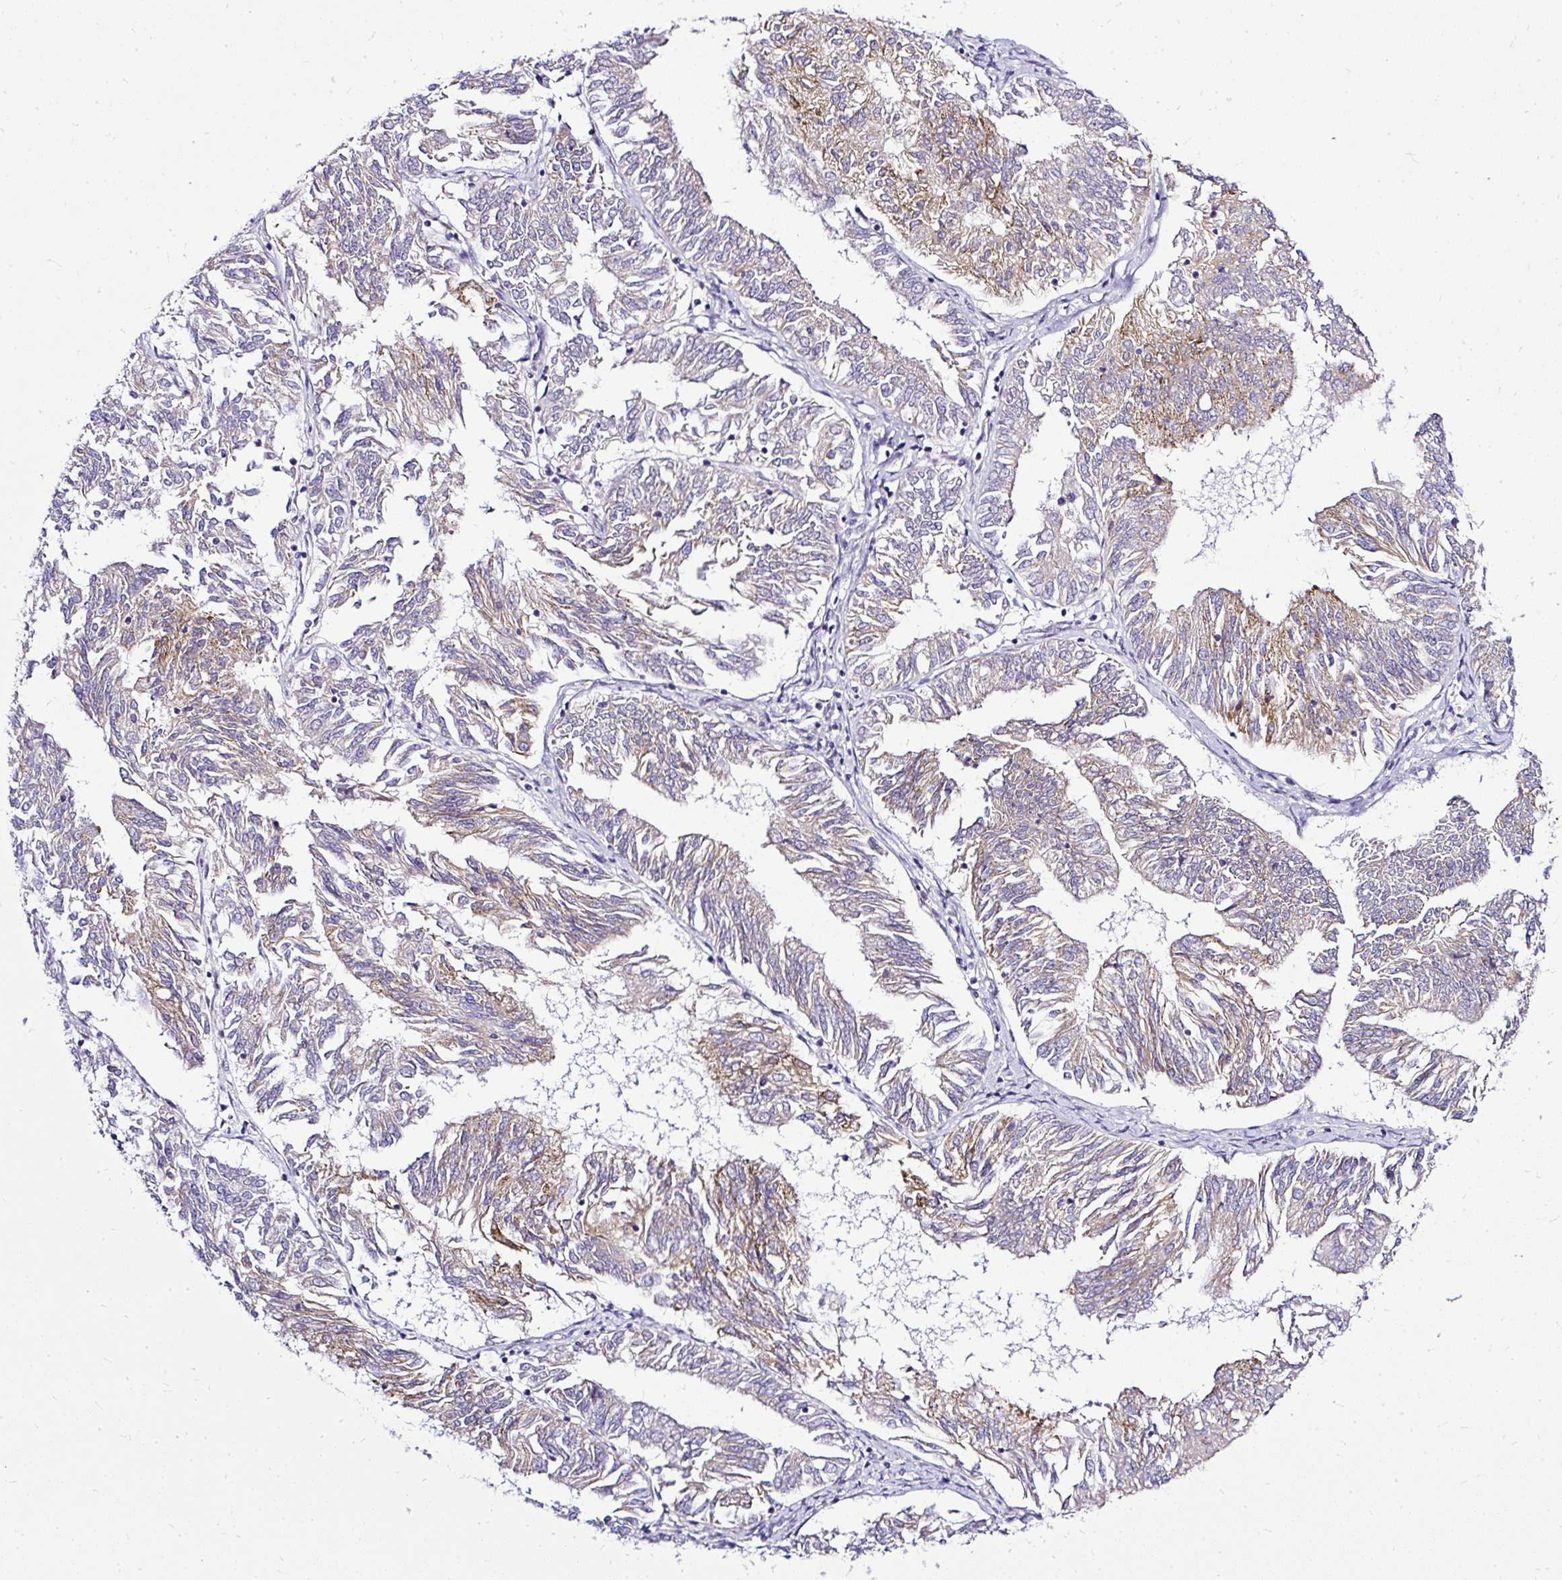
{"staining": {"intensity": "moderate", "quantity": "<25%", "location": "cytoplasmic/membranous"}, "tissue": "endometrial cancer", "cell_type": "Tumor cells", "image_type": "cancer", "snomed": [{"axis": "morphology", "description": "Adenocarcinoma, NOS"}, {"axis": "topography", "description": "Endometrium"}], "caption": "Protein positivity by immunohistochemistry (IHC) displays moderate cytoplasmic/membranous positivity in about <25% of tumor cells in endometrial cancer.", "gene": "AMFR", "patient": {"sex": "female", "age": 58}}